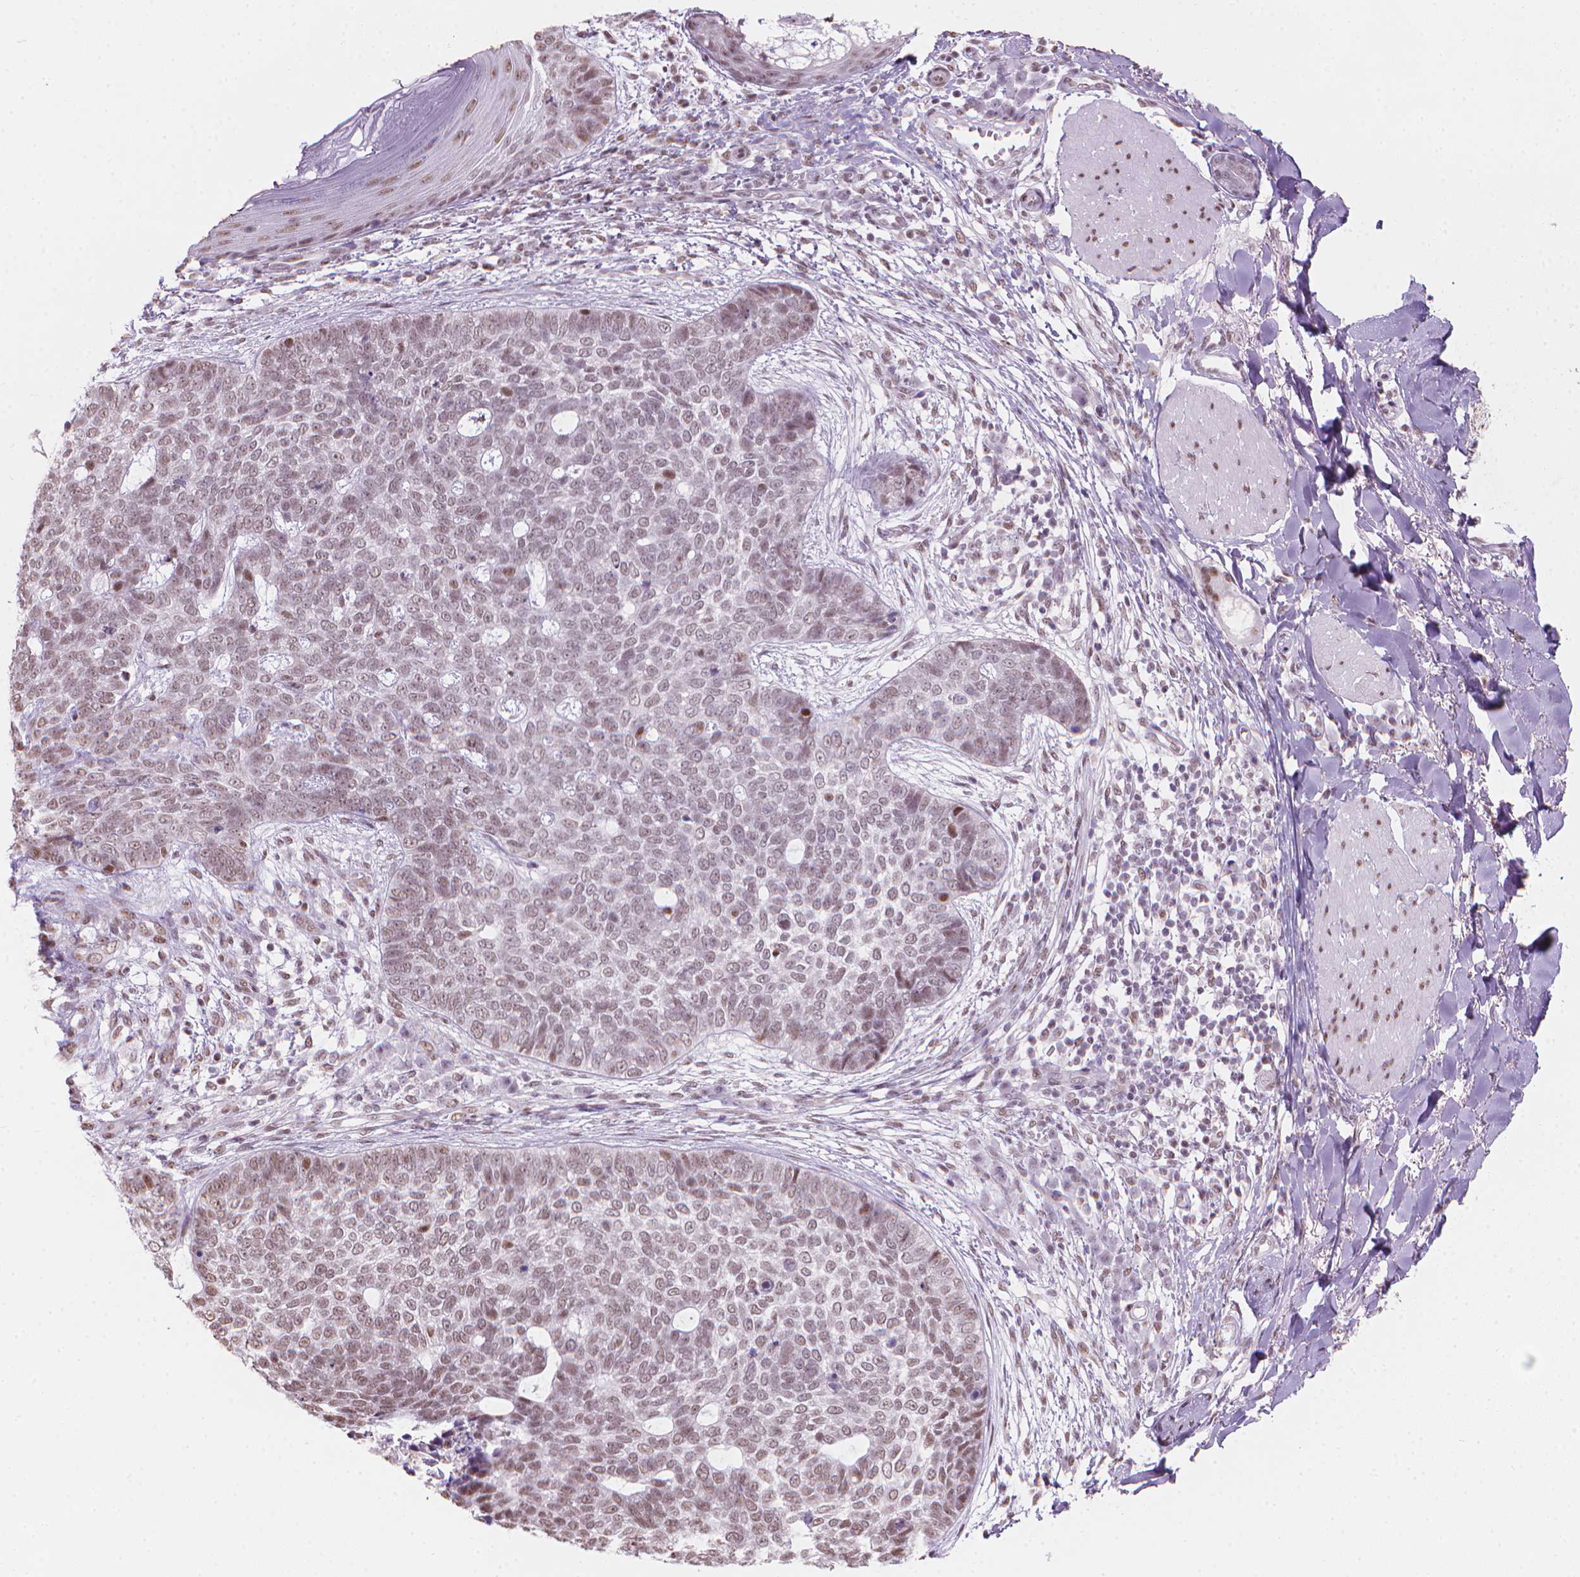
{"staining": {"intensity": "weak", "quantity": ">75%", "location": "nuclear"}, "tissue": "skin cancer", "cell_type": "Tumor cells", "image_type": "cancer", "snomed": [{"axis": "morphology", "description": "Basal cell carcinoma"}, {"axis": "topography", "description": "Skin"}], "caption": "The image demonstrates a brown stain indicating the presence of a protein in the nuclear of tumor cells in basal cell carcinoma (skin).", "gene": "PIAS2", "patient": {"sex": "female", "age": 69}}